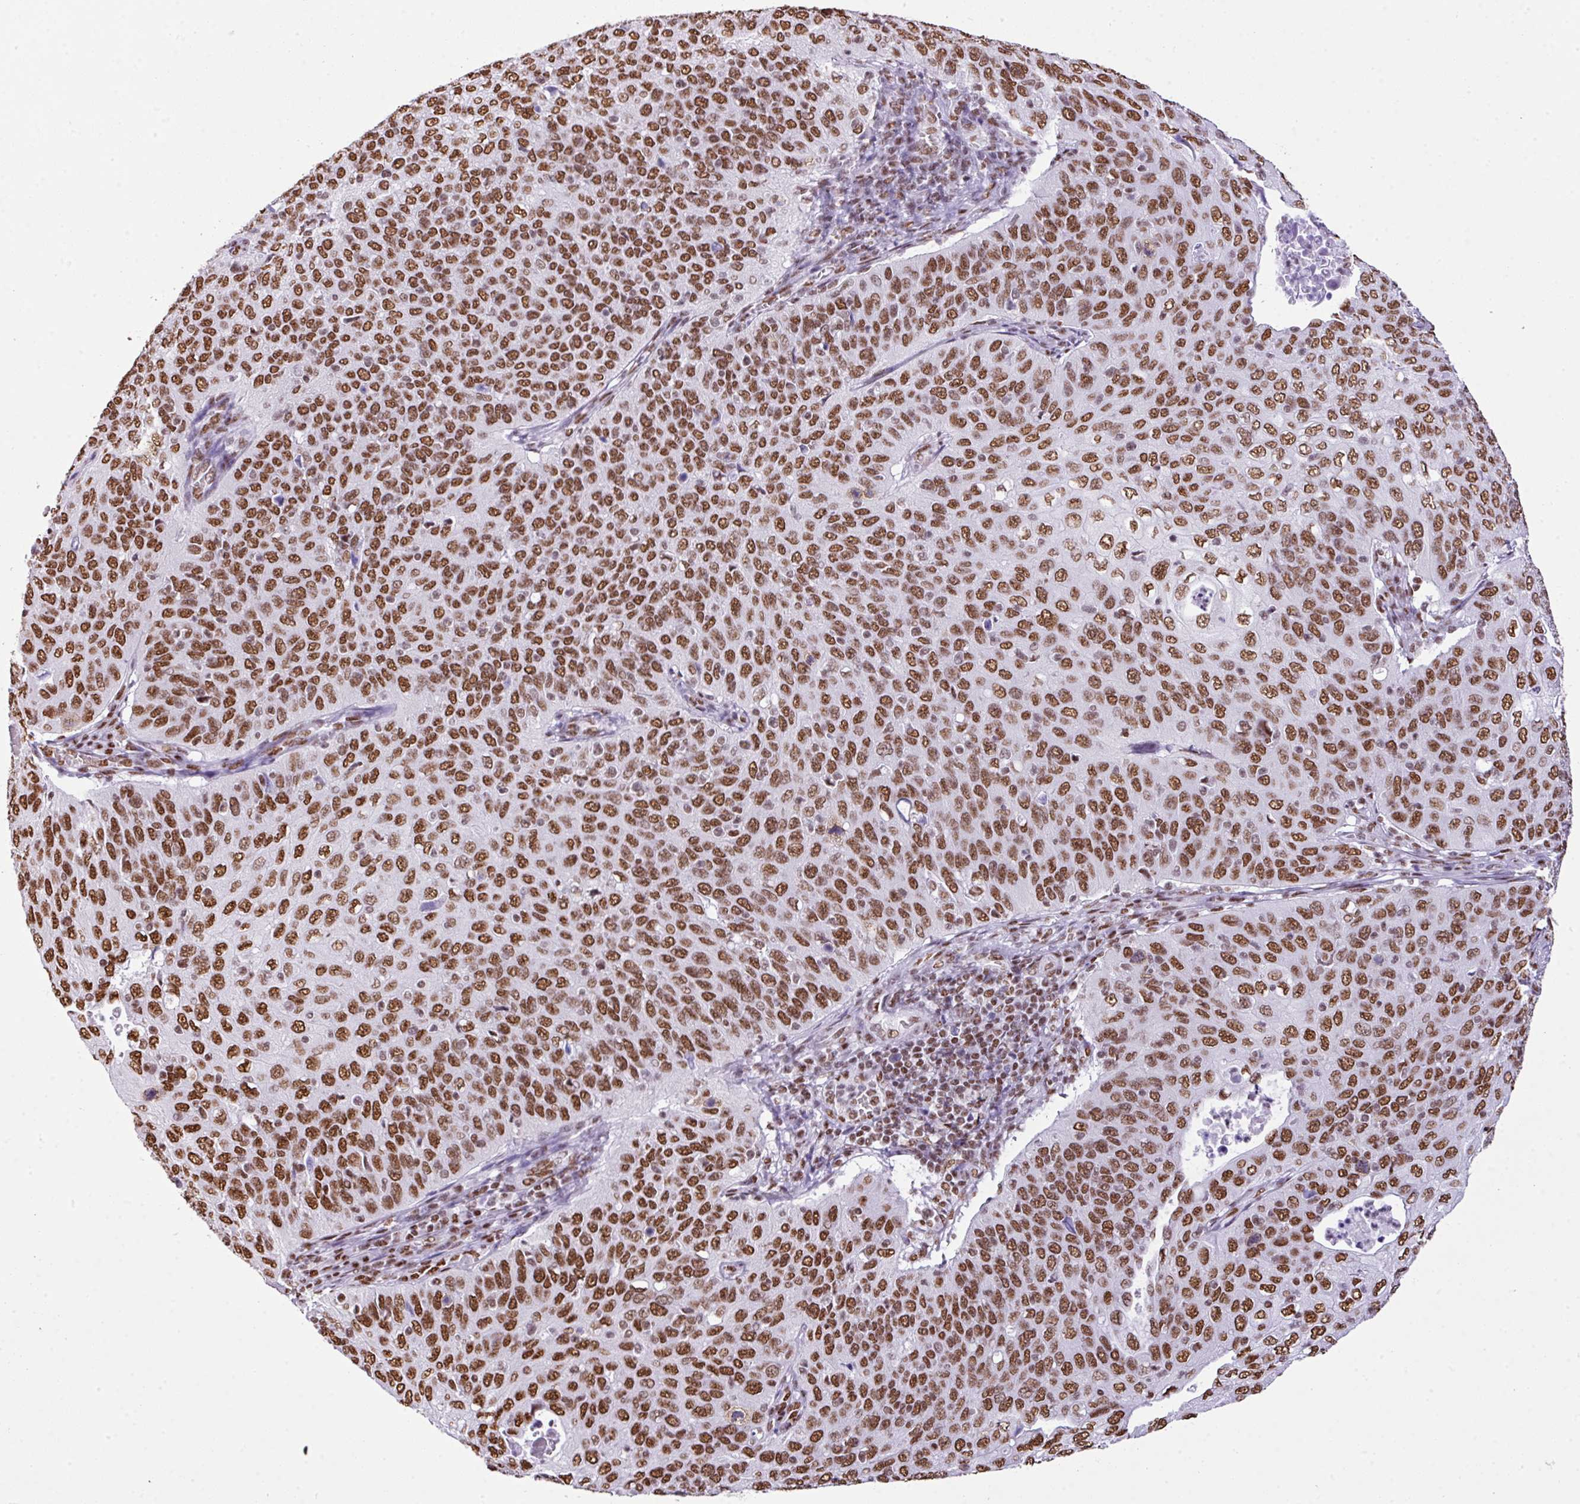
{"staining": {"intensity": "moderate", "quantity": ">75%", "location": "nuclear"}, "tissue": "cervical cancer", "cell_type": "Tumor cells", "image_type": "cancer", "snomed": [{"axis": "morphology", "description": "Squamous cell carcinoma, NOS"}, {"axis": "topography", "description": "Cervix"}], "caption": "Protein expression analysis of cervical squamous cell carcinoma demonstrates moderate nuclear expression in approximately >75% of tumor cells. (DAB IHC with brightfield microscopy, high magnification).", "gene": "RARG", "patient": {"sex": "female", "age": 36}}